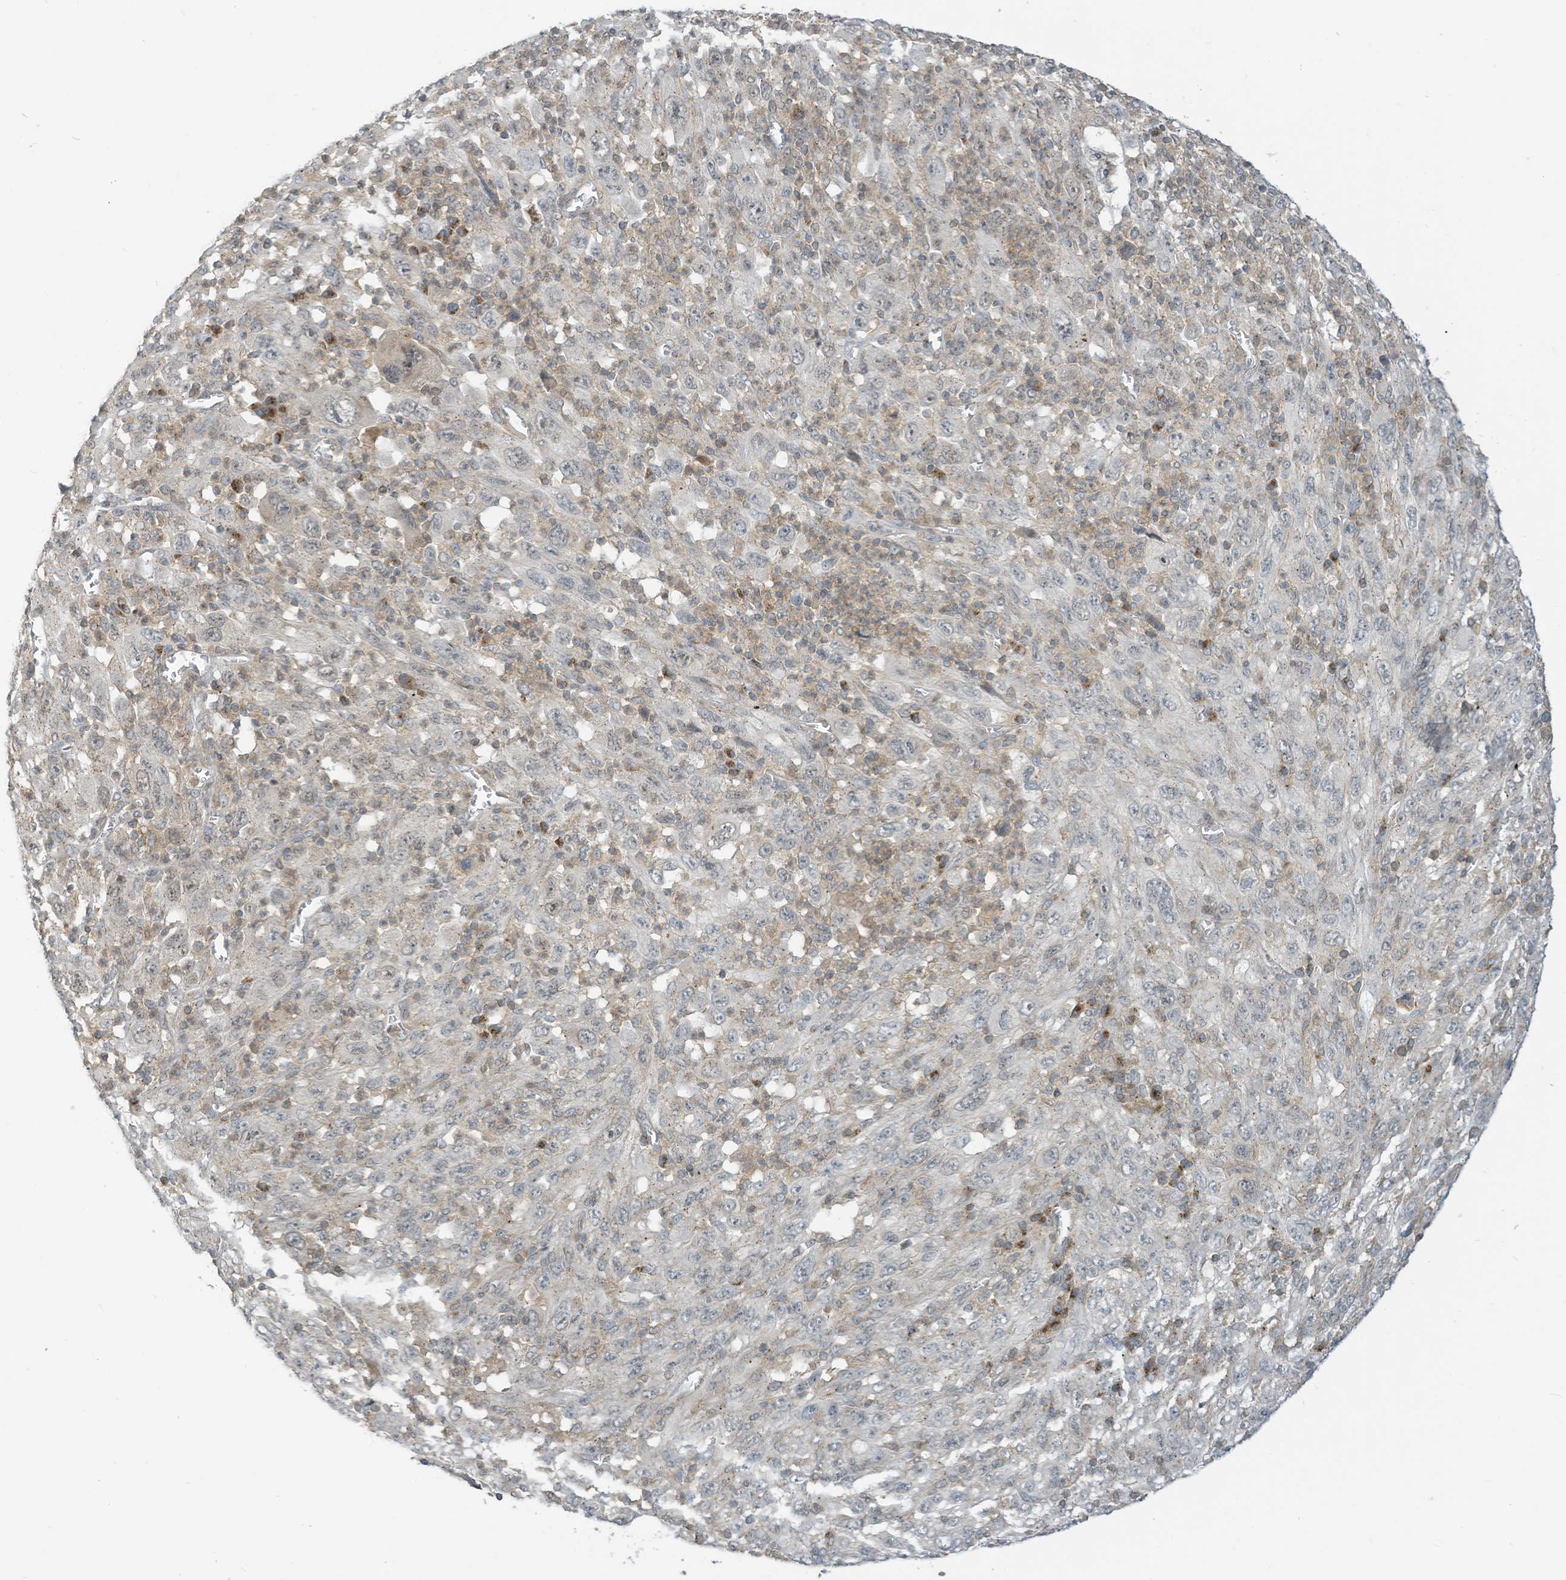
{"staining": {"intensity": "negative", "quantity": "none", "location": "none"}, "tissue": "melanoma", "cell_type": "Tumor cells", "image_type": "cancer", "snomed": [{"axis": "morphology", "description": "Malignant melanoma, Metastatic site"}, {"axis": "topography", "description": "Skin"}], "caption": "A high-resolution photomicrograph shows immunohistochemistry (IHC) staining of malignant melanoma (metastatic site), which exhibits no significant staining in tumor cells.", "gene": "PARVG", "patient": {"sex": "female", "age": 56}}